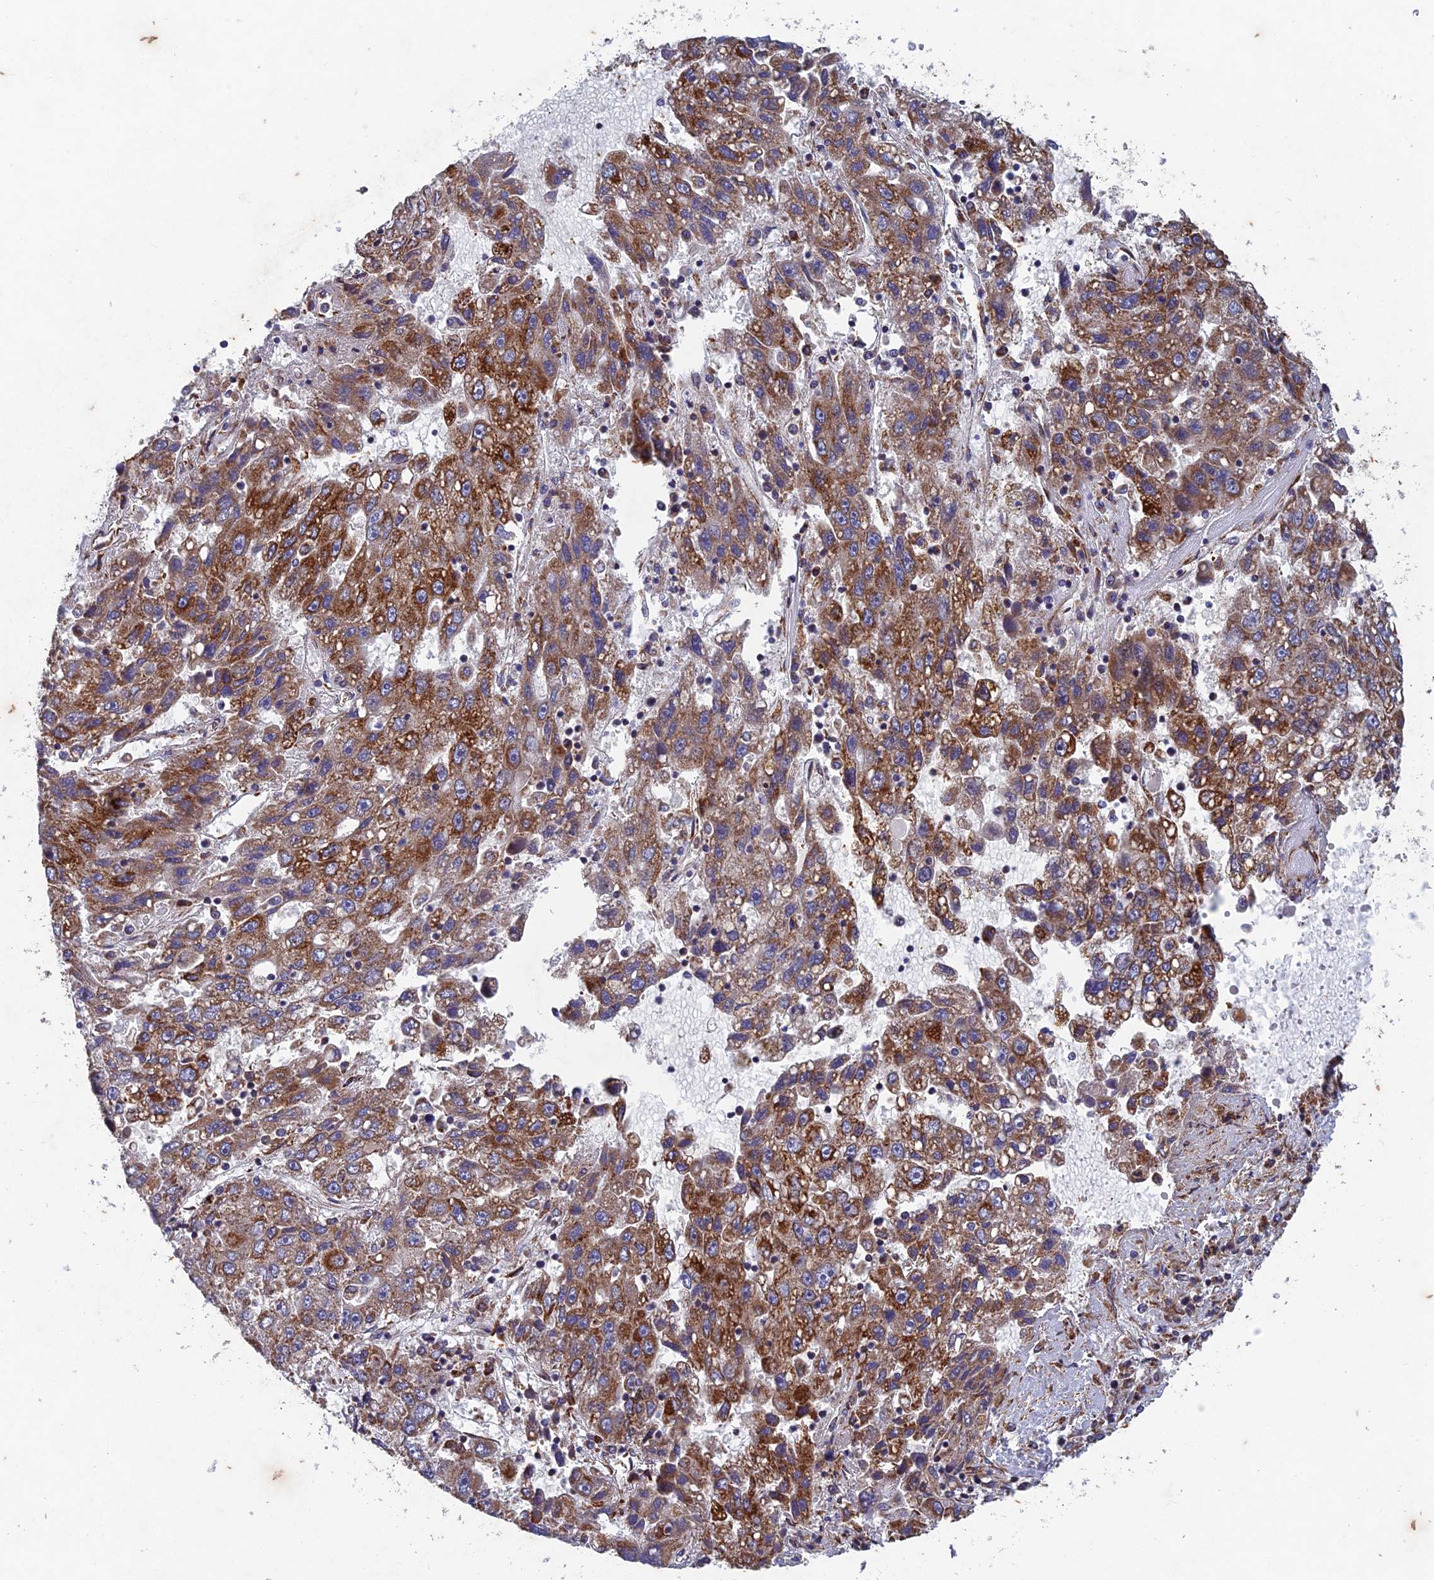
{"staining": {"intensity": "moderate", "quantity": "25%-75%", "location": "cytoplasmic/membranous"}, "tissue": "liver cancer", "cell_type": "Tumor cells", "image_type": "cancer", "snomed": [{"axis": "morphology", "description": "Carcinoma, Hepatocellular, NOS"}, {"axis": "topography", "description": "Liver"}], "caption": "IHC staining of liver cancer (hepatocellular carcinoma), which exhibits medium levels of moderate cytoplasmic/membranous staining in about 25%-75% of tumor cells indicating moderate cytoplasmic/membranous protein positivity. The staining was performed using DAB (3,3'-diaminobenzidine) (brown) for protein detection and nuclei were counterstained in hematoxylin (blue).", "gene": "AP4S1", "patient": {"sex": "male", "age": 49}}